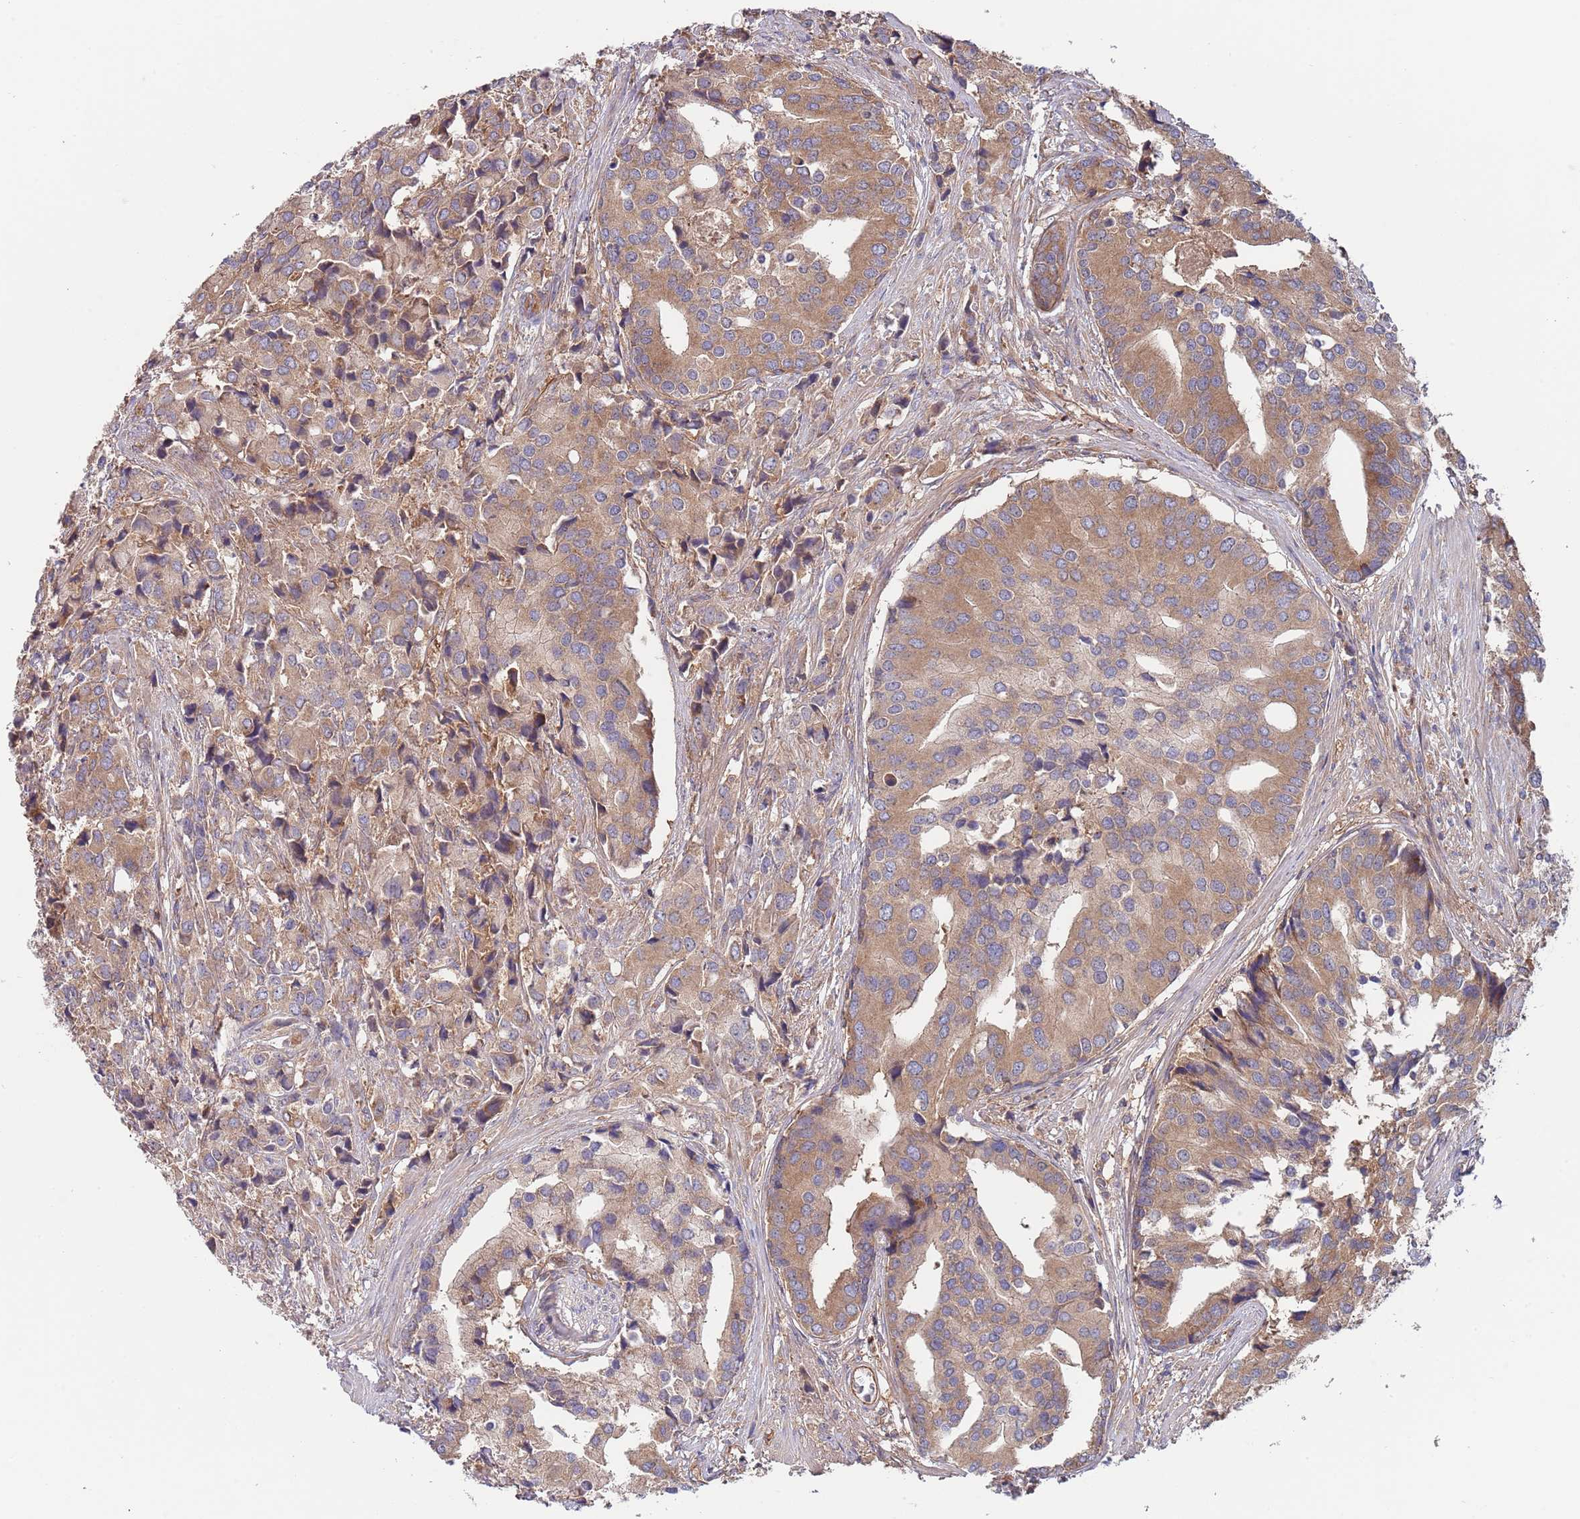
{"staining": {"intensity": "moderate", "quantity": ">75%", "location": "cytoplasmic/membranous"}, "tissue": "prostate cancer", "cell_type": "Tumor cells", "image_type": "cancer", "snomed": [{"axis": "morphology", "description": "Adenocarcinoma, High grade"}, {"axis": "topography", "description": "Prostate"}], "caption": "Tumor cells display medium levels of moderate cytoplasmic/membranous expression in approximately >75% of cells in adenocarcinoma (high-grade) (prostate).", "gene": "EIF3F", "patient": {"sex": "male", "age": 62}}